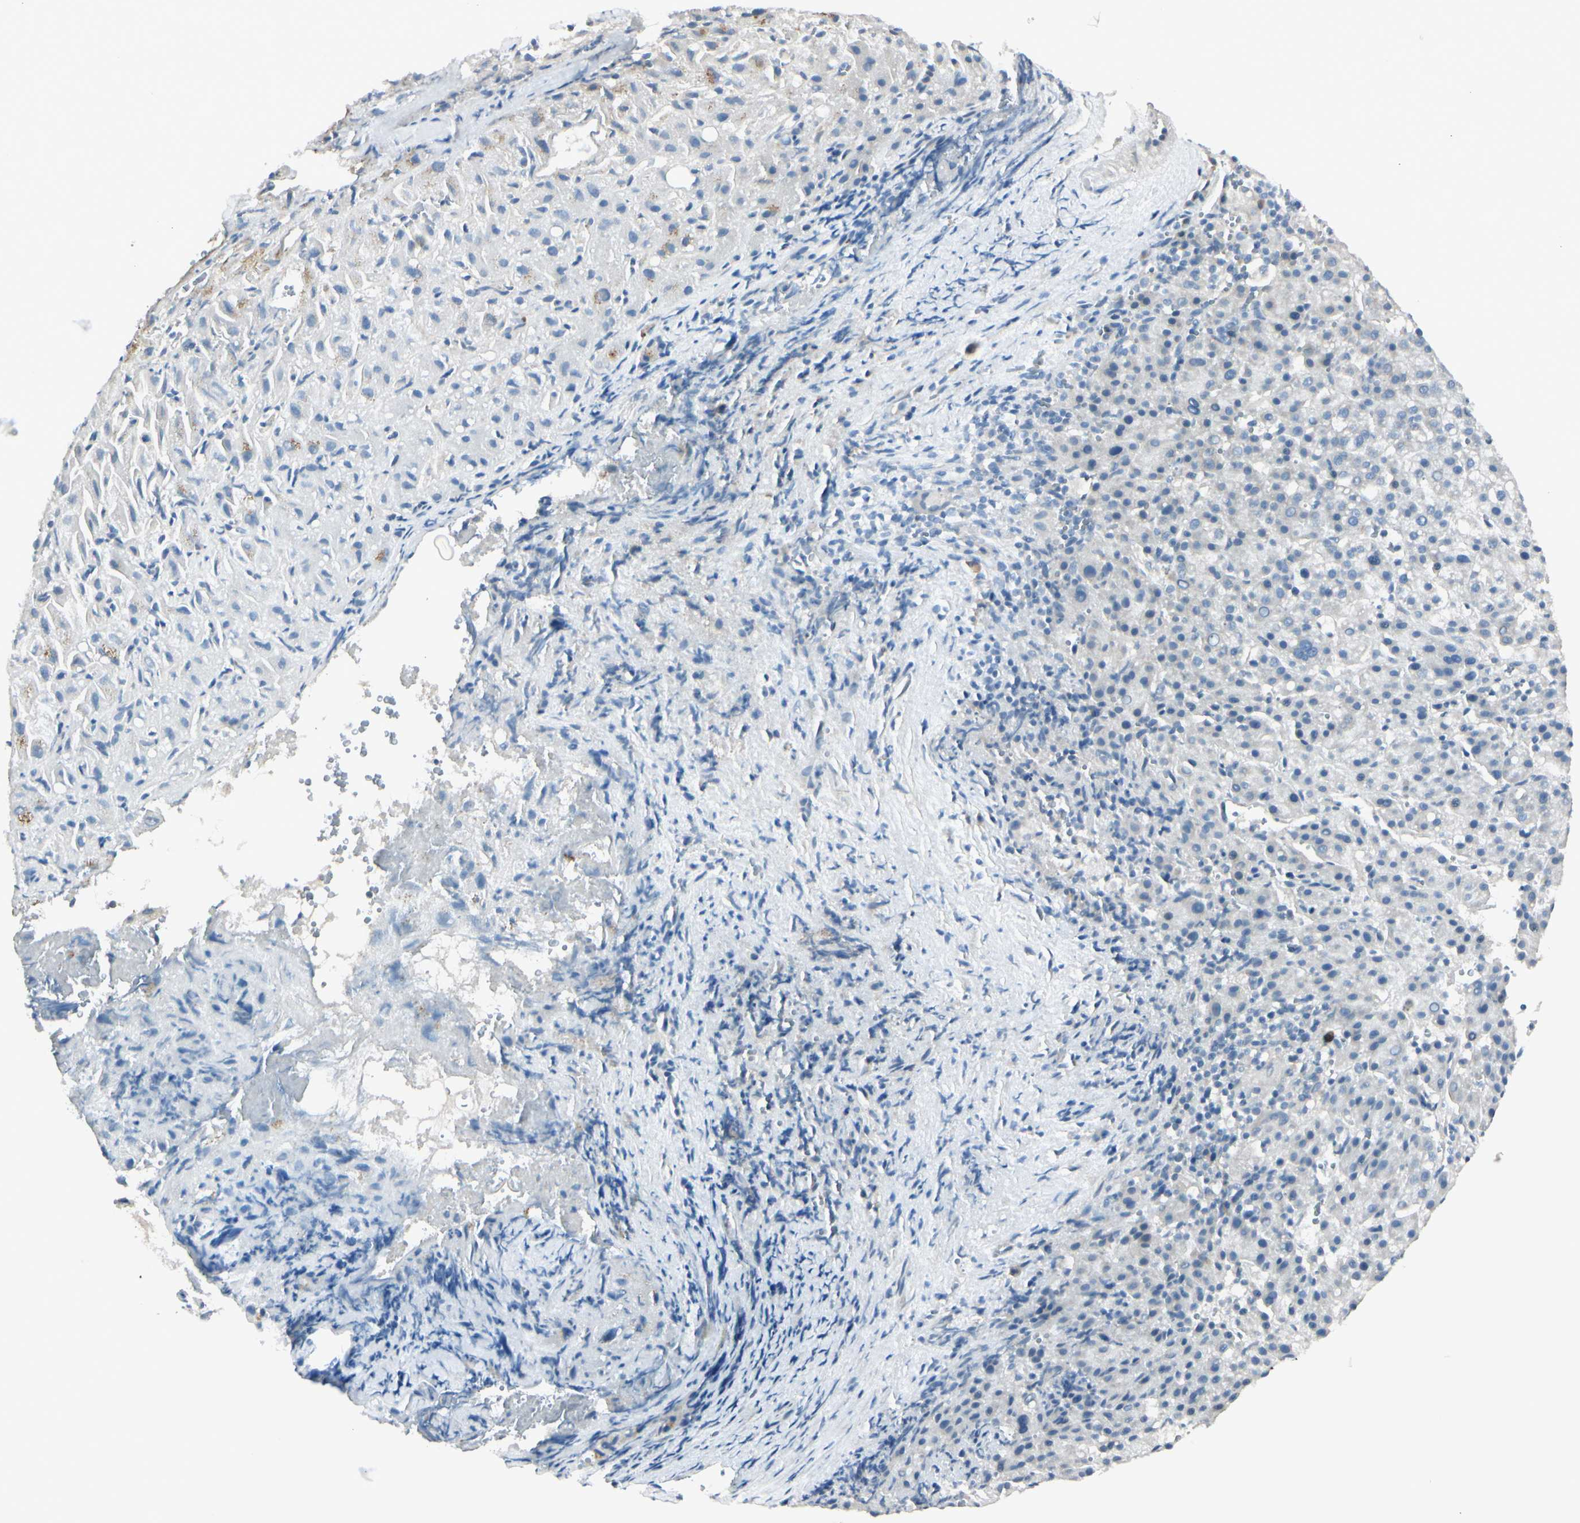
{"staining": {"intensity": "negative", "quantity": "none", "location": "none"}, "tissue": "liver cancer", "cell_type": "Tumor cells", "image_type": "cancer", "snomed": [{"axis": "morphology", "description": "Carcinoma, Hepatocellular, NOS"}, {"axis": "topography", "description": "Liver"}], "caption": "This image is of hepatocellular carcinoma (liver) stained with immunohistochemistry (IHC) to label a protein in brown with the nuclei are counter-stained blue. There is no positivity in tumor cells.", "gene": "MAPRE3", "patient": {"sex": "female", "age": 58}}